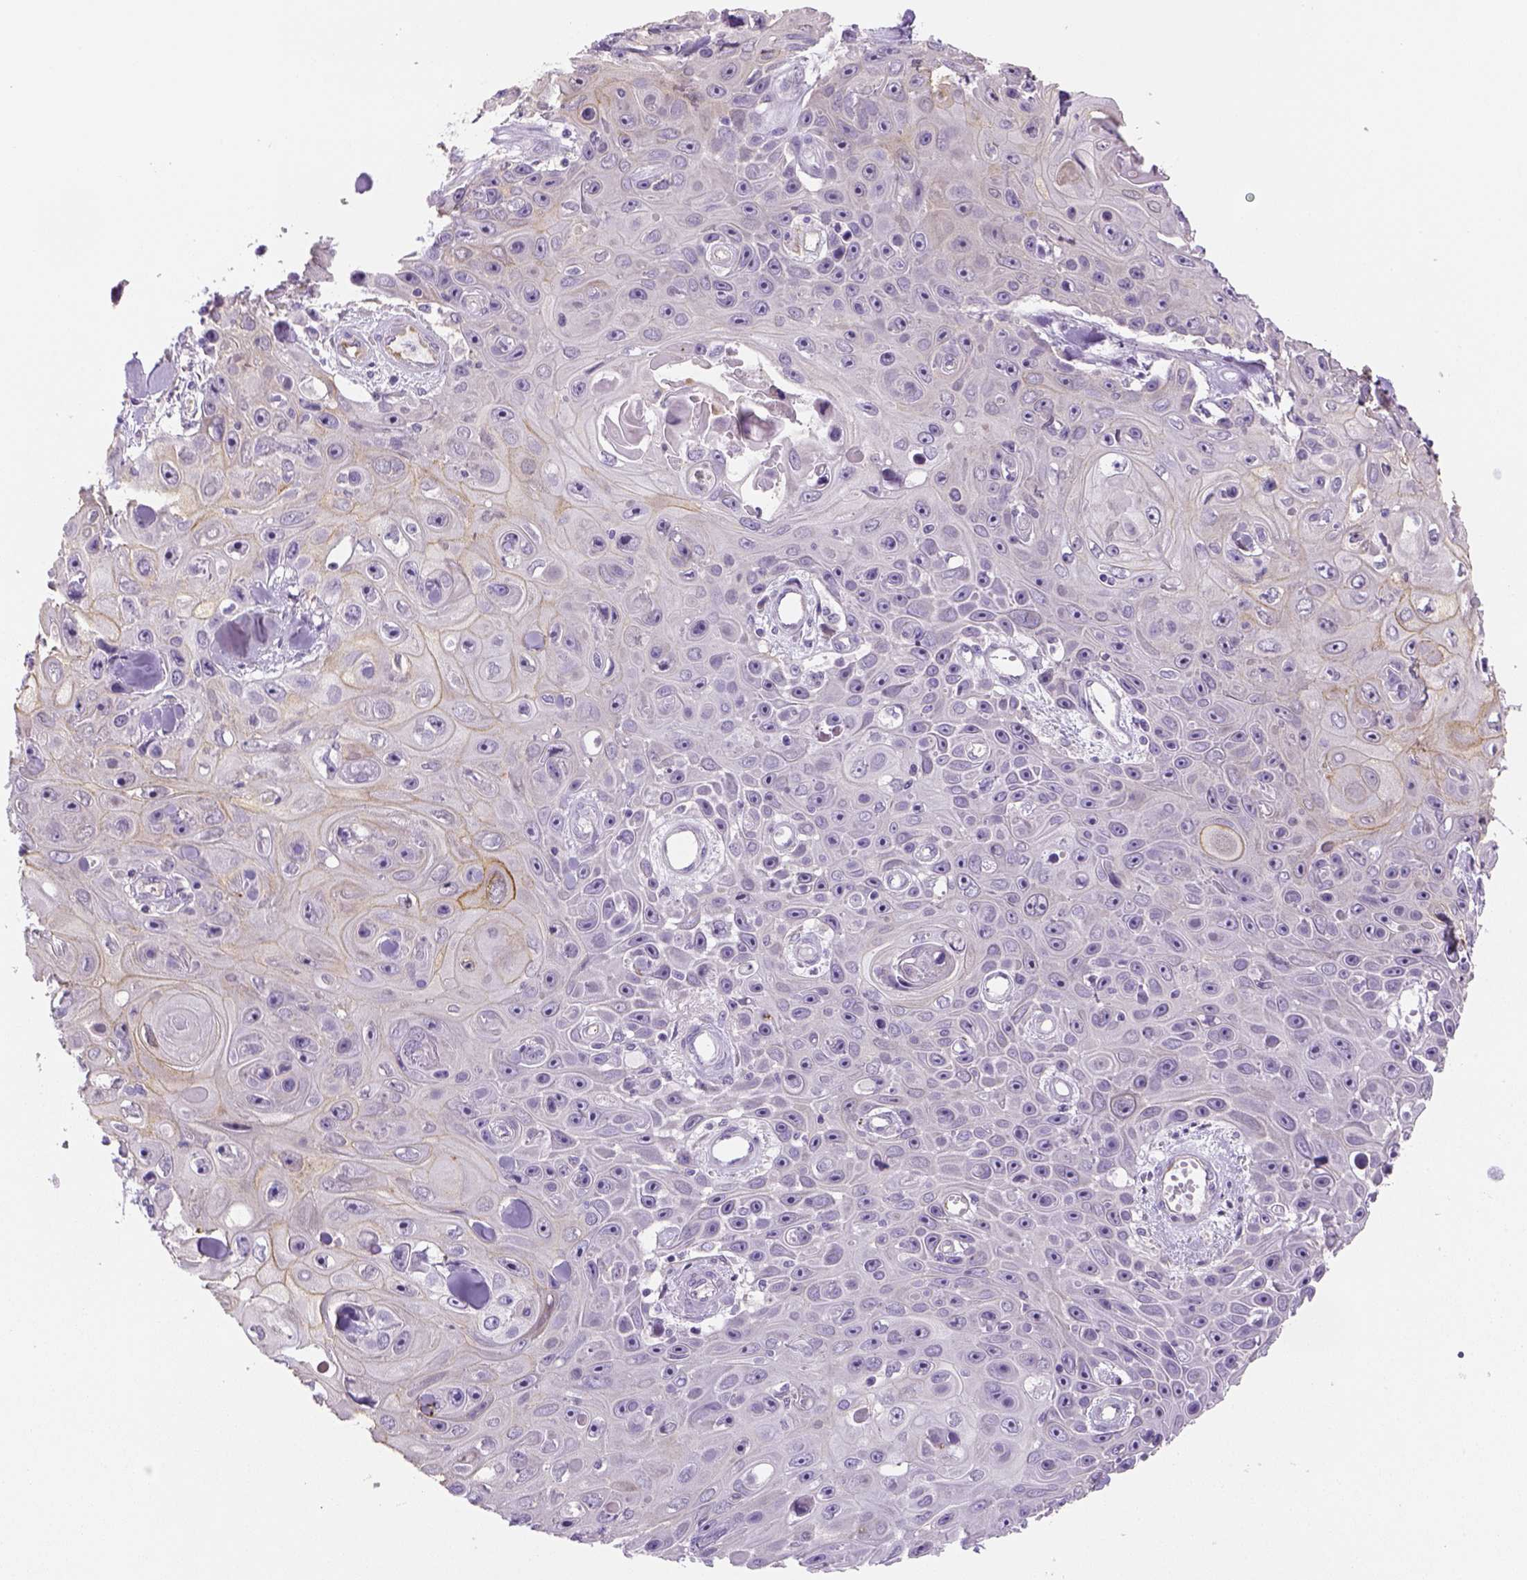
{"staining": {"intensity": "moderate", "quantity": "25%-75%", "location": "cytoplasmic/membranous"}, "tissue": "skin cancer", "cell_type": "Tumor cells", "image_type": "cancer", "snomed": [{"axis": "morphology", "description": "Squamous cell carcinoma, NOS"}, {"axis": "topography", "description": "Skin"}], "caption": "Immunohistochemistry (IHC) micrograph of neoplastic tissue: human skin cancer (squamous cell carcinoma) stained using immunohistochemistry shows medium levels of moderate protein expression localized specifically in the cytoplasmic/membranous of tumor cells, appearing as a cytoplasmic/membranous brown color.", "gene": "CACNB1", "patient": {"sex": "male", "age": 82}}